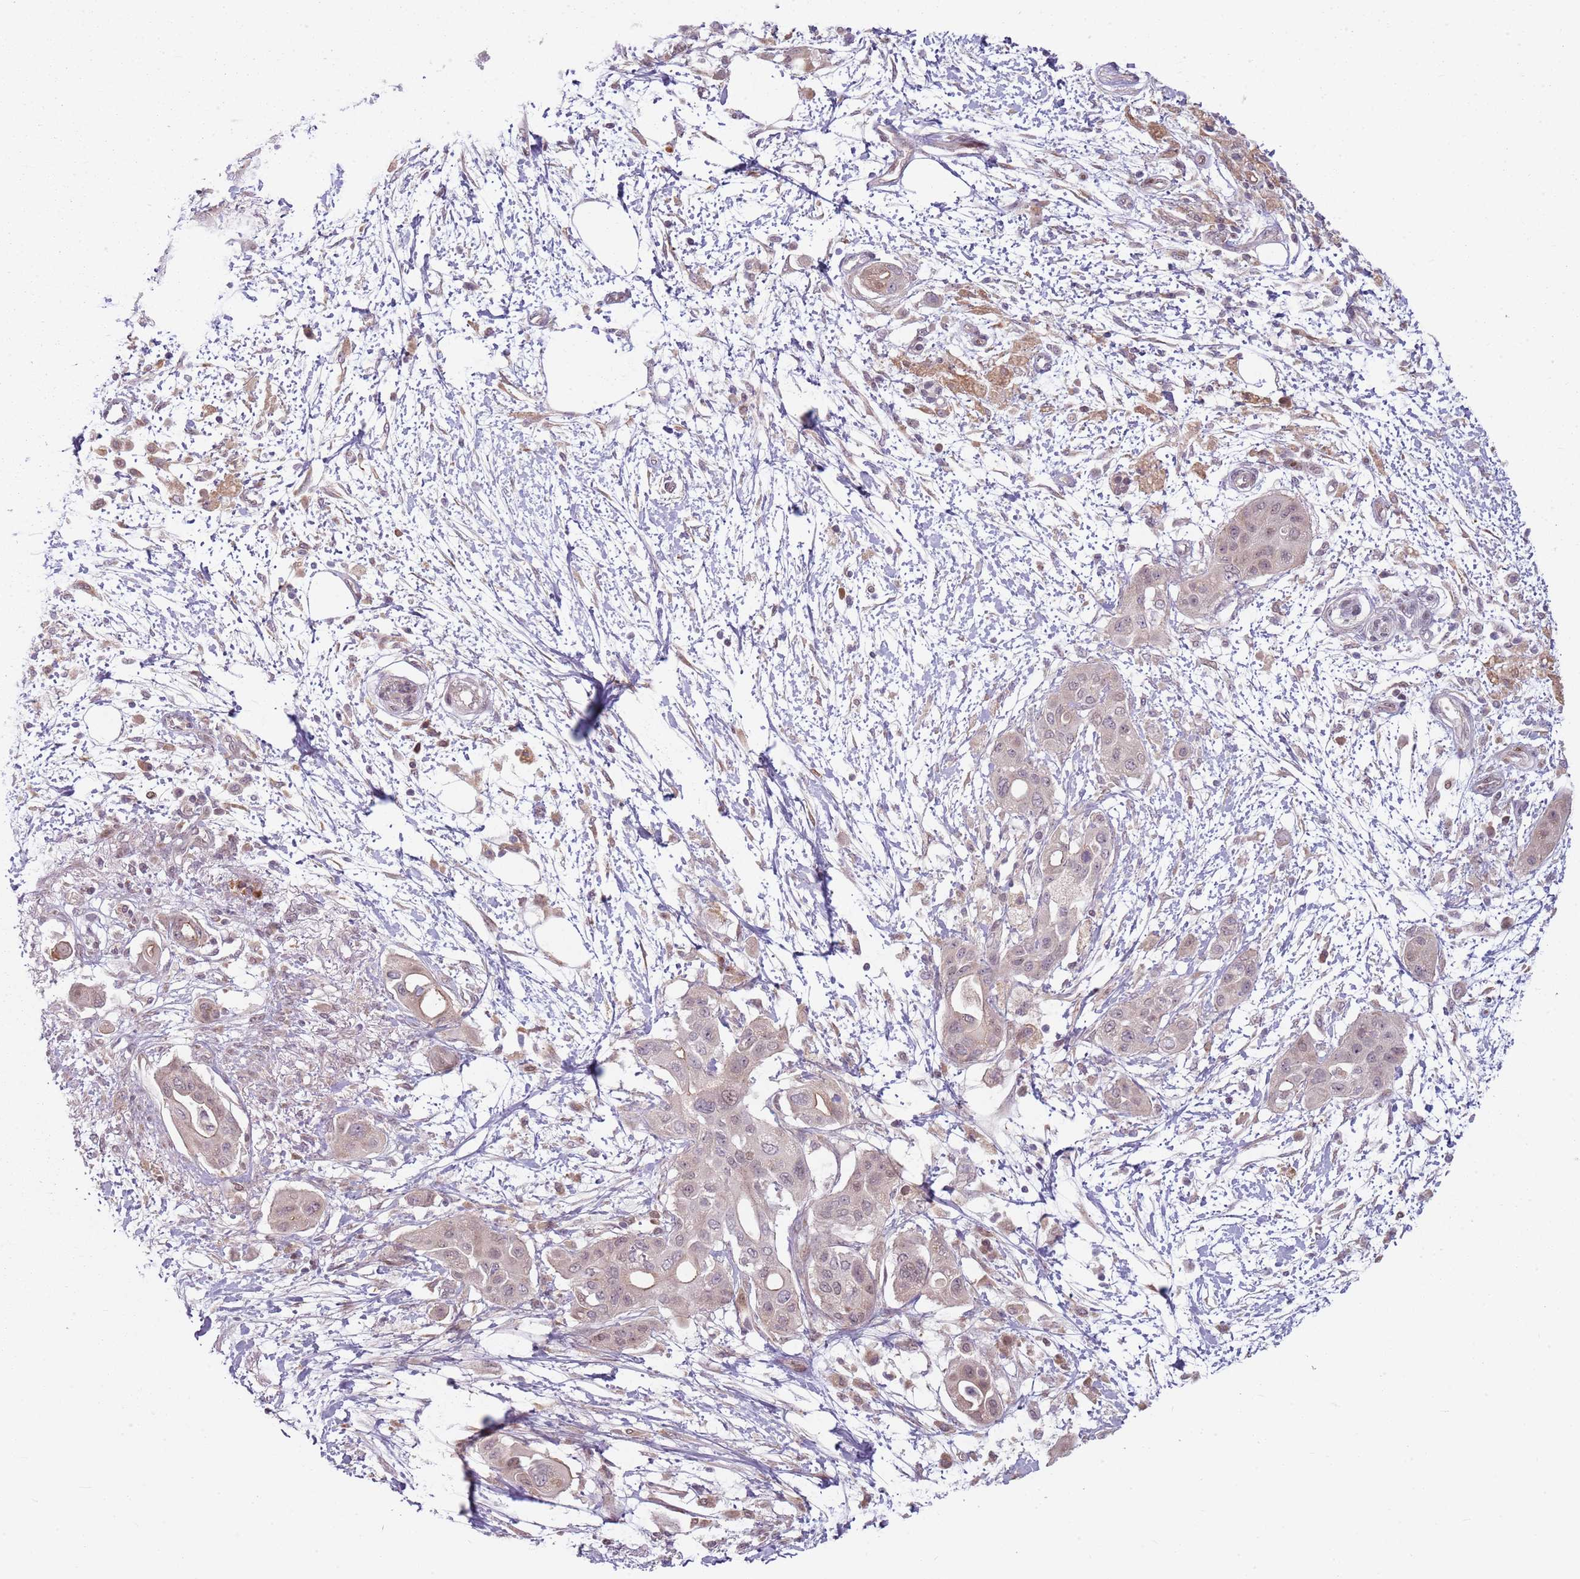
{"staining": {"intensity": "weak", "quantity": "<25%", "location": "cytoplasmic/membranous"}, "tissue": "pancreatic cancer", "cell_type": "Tumor cells", "image_type": "cancer", "snomed": [{"axis": "morphology", "description": "Adenocarcinoma, NOS"}, {"axis": "topography", "description": "Pancreas"}], "caption": "This is a photomicrograph of IHC staining of pancreatic cancer (adenocarcinoma), which shows no staining in tumor cells.", "gene": "ADGRG1", "patient": {"sex": "male", "age": 68}}